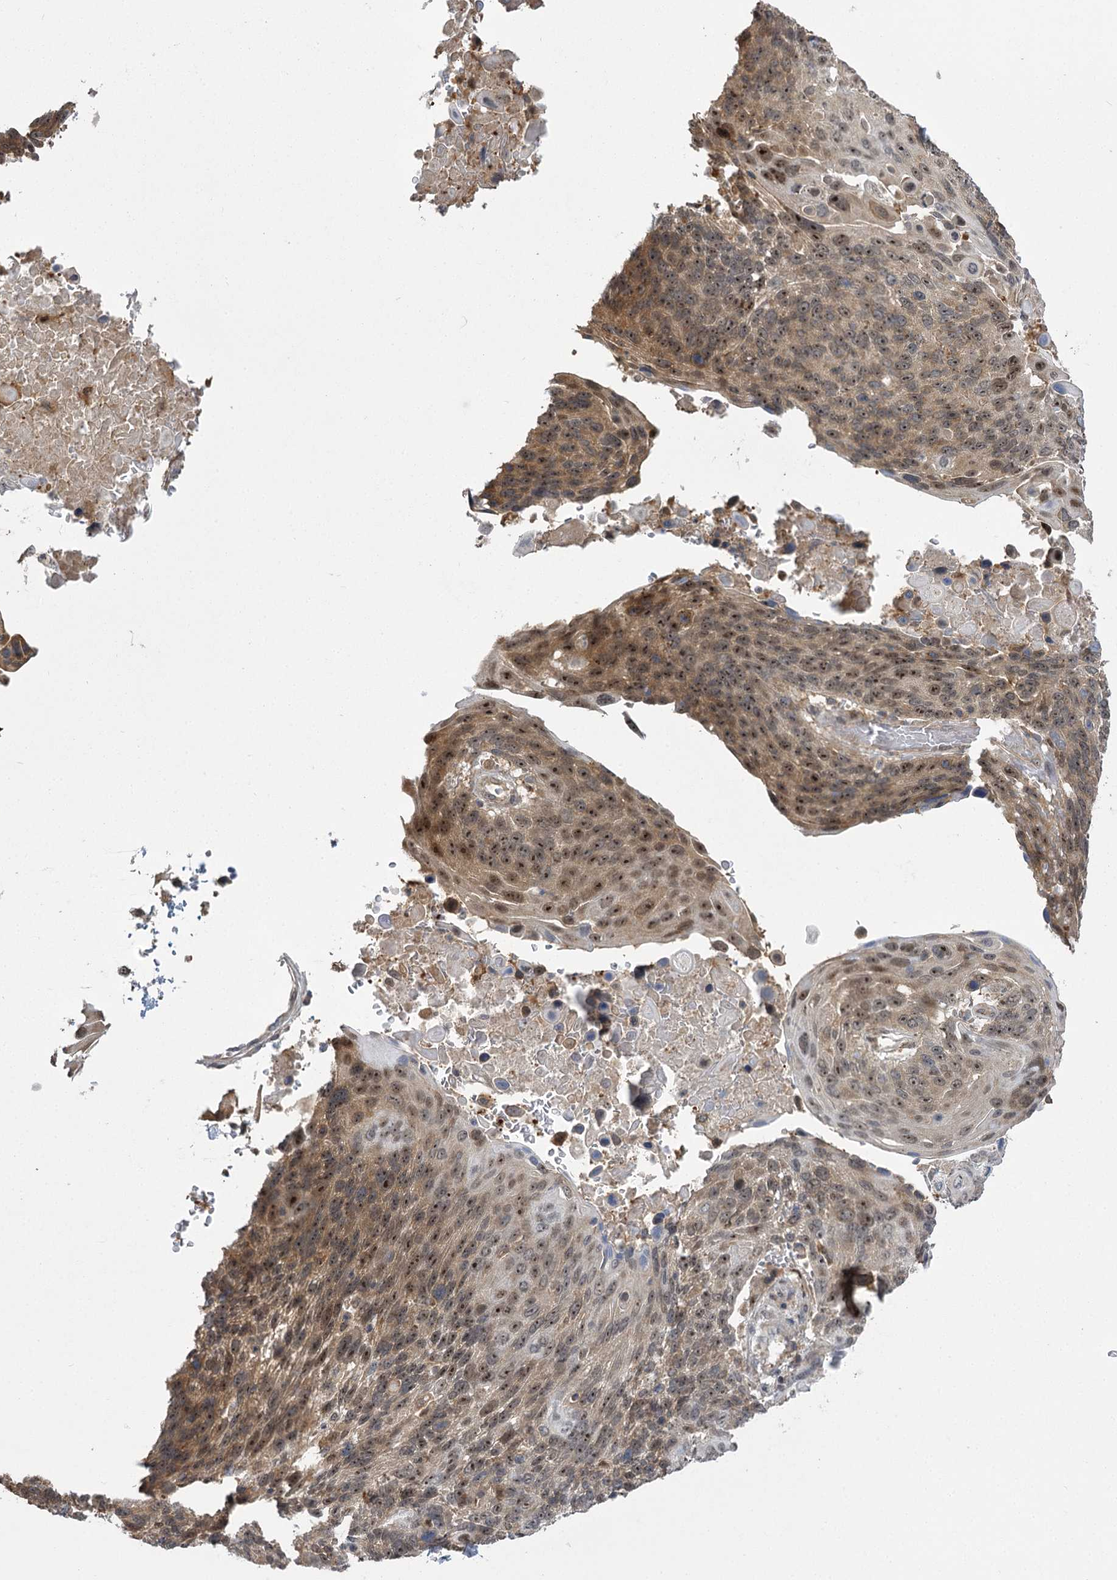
{"staining": {"intensity": "moderate", "quantity": ">75%", "location": "cytoplasmic/membranous,nuclear"}, "tissue": "lung cancer", "cell_type": "Tumor cells", "image_type": "cancer", "snomed": [{"axis": "morphology", "description": "Squamous cell carcinoma, NOS"}, {"axis": "topography", "description": "Lung"}], "caption": "Lung cancer (squamous cell carcinoma) stained for a protein (brown) reveals moderate cytoplasmic/membranous and nuclear positive expression in about >75% of tumor cells.", "gene": "SERGEF", "patient": {"sex": "male", "age": 66}}